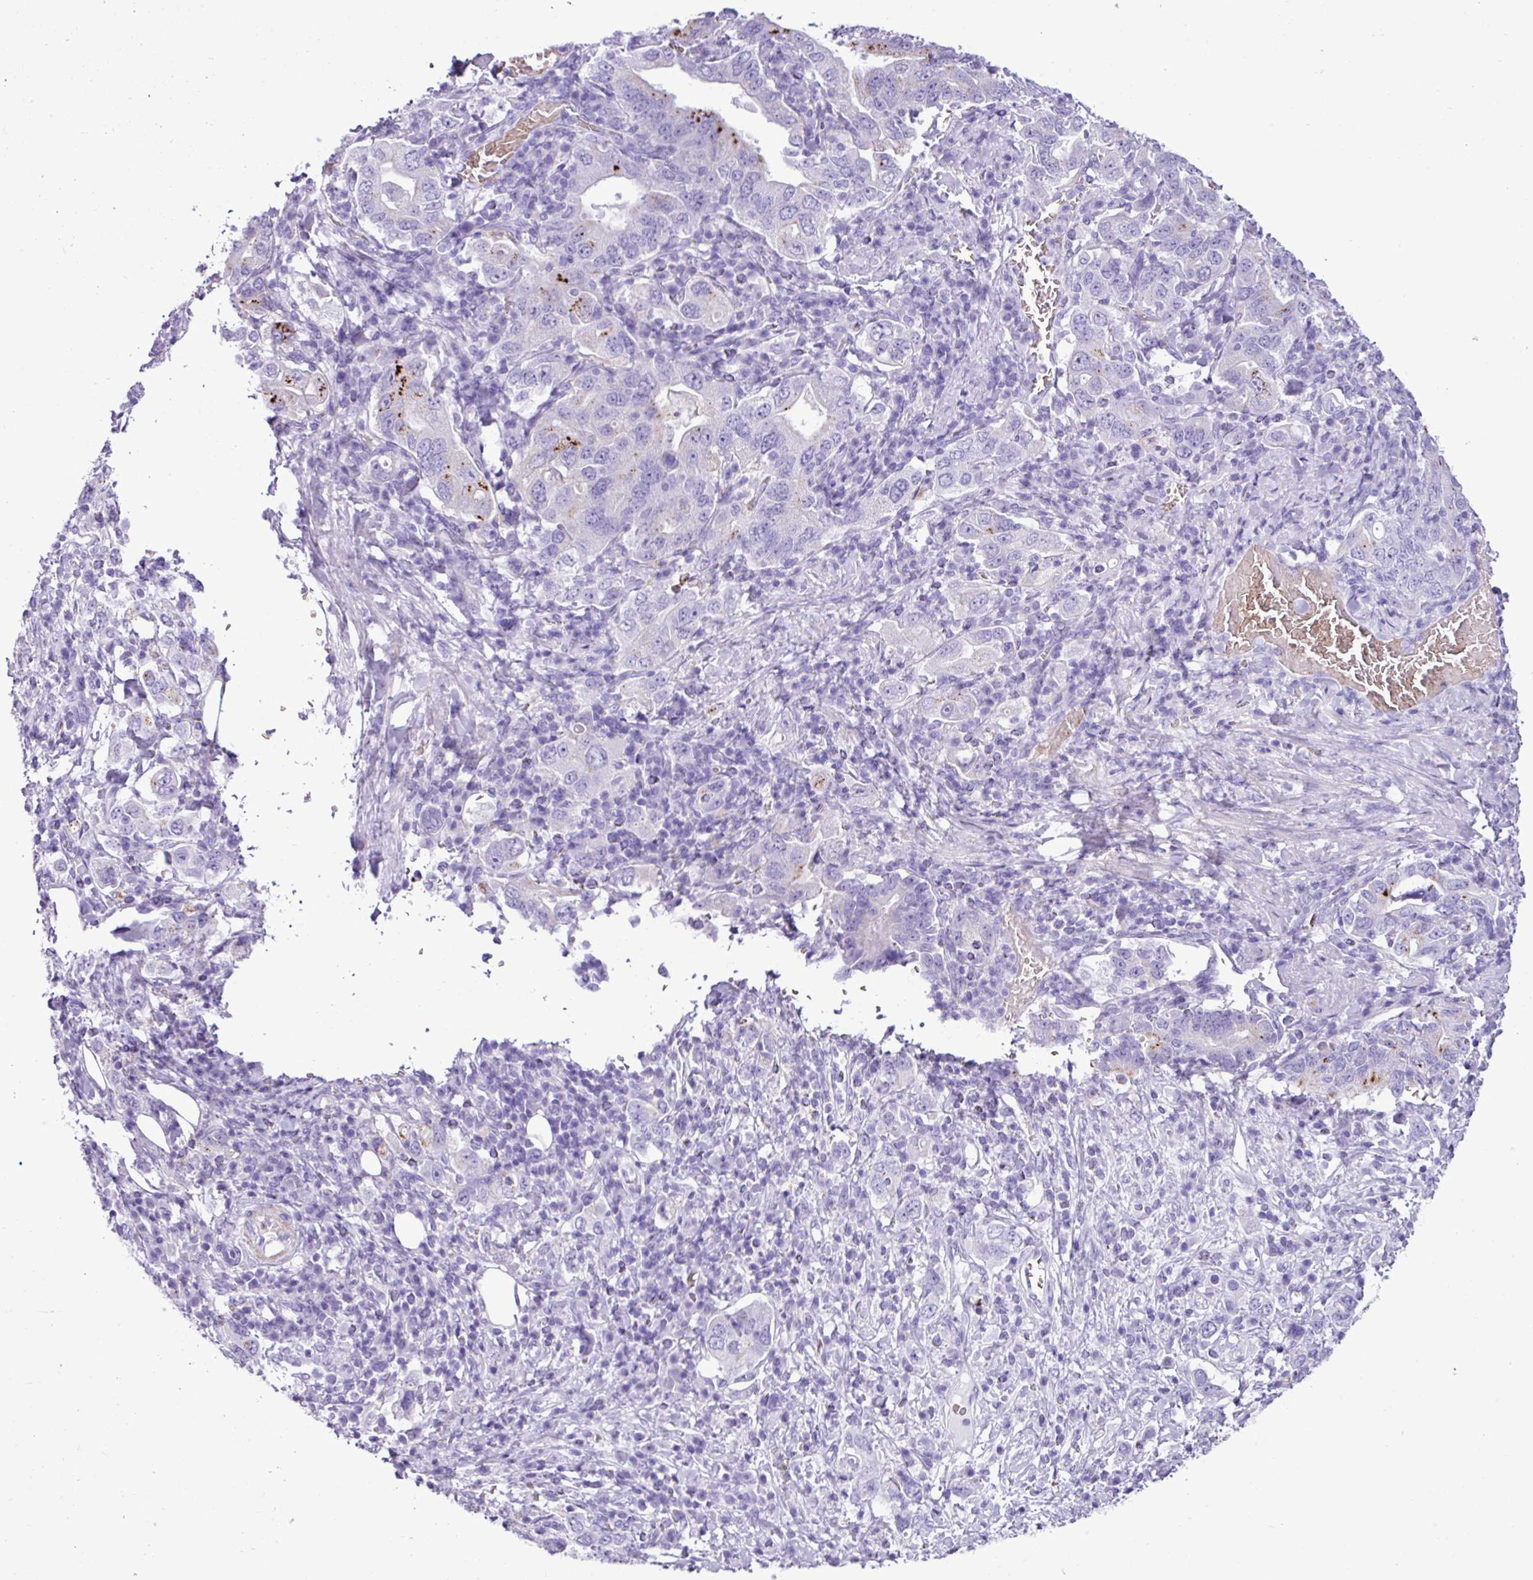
{"staining": {"intensity": "strong", "quantity": "<25%", "location": "cytoplasmic/membranous"}, "tissue": "stomach cancer", "cell_type": "Tumor cells", "image_type": "cancer", "snomed": [{"axis": "morphology", "description": "Adenocarcinoma, NOS"}, {"axis": "topography", "description": "Stomach, upper"}, {"axis": "topography", "description": "Stomach"}], "caption": "This is a micrograph of IHC staining of stomach cancer, which shows strong expression in the cytoplasmic/membranous of tumor cells.", "gene": "ZSCAN5A", "patient": {"sex": "male", "age": 62}}